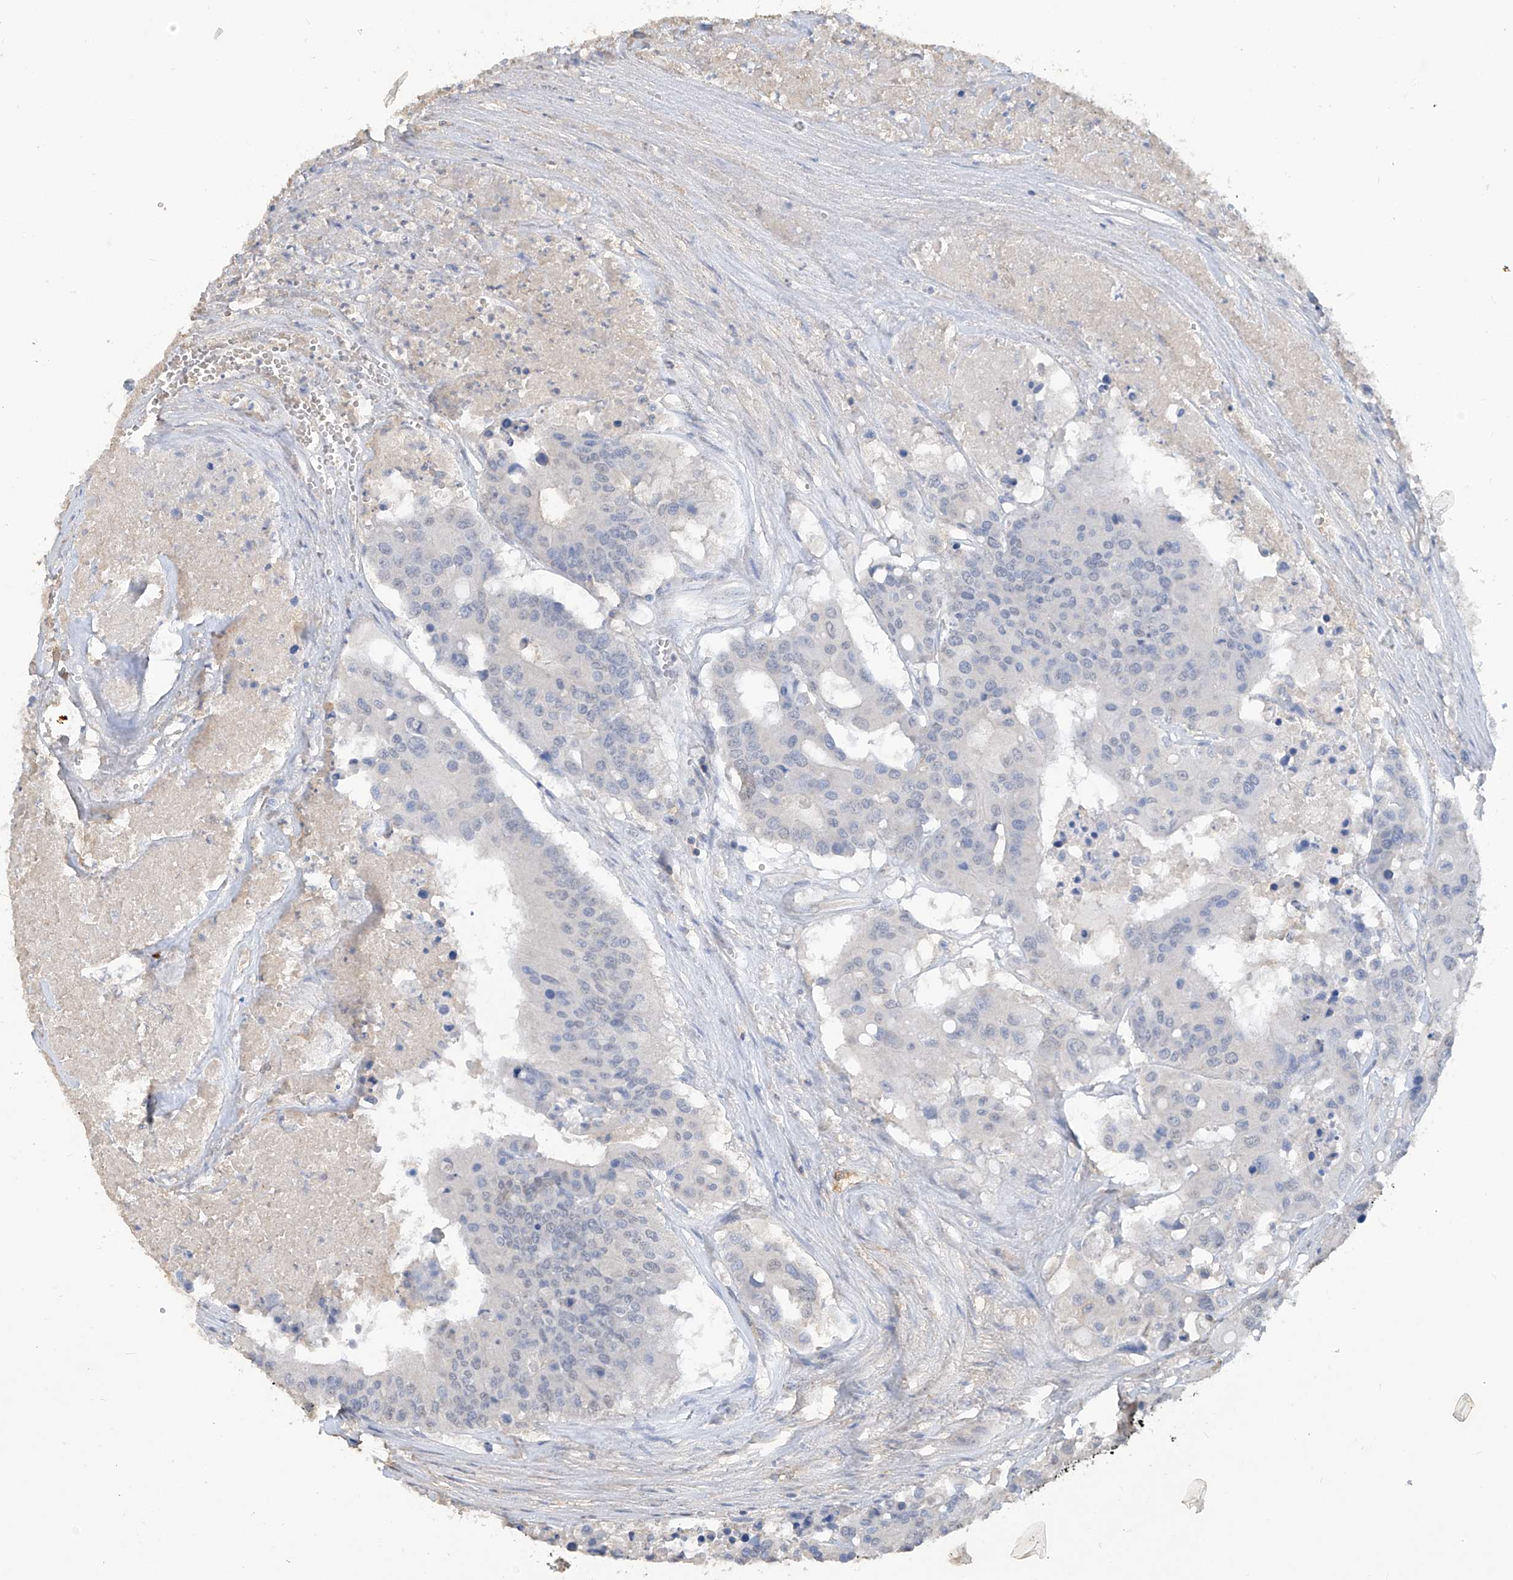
{"staining": {"intensity": "negative", "quantity": "none", "location": "none"}, "tissue": "colorectal cancer", "cell_type": "Tumor cells", "image_type": "cancer", "snomed": [{"axis": "morphology", "description": "Adenocarcinoma, NOS"}, {"axis": "topography", "description": "Colon"}], "caption": "DAB immunohistochemical staining of human colorectal cancer (adenocarcinoma) shows no significant expression in tumor cells. (Stains: DAB immunohistochemistry with hematoxylin counter stain, Microscopy: brightfield microscopy at high magnification).", "gene": "HAS3", "patient": {"sex": "male", "age": 77}}